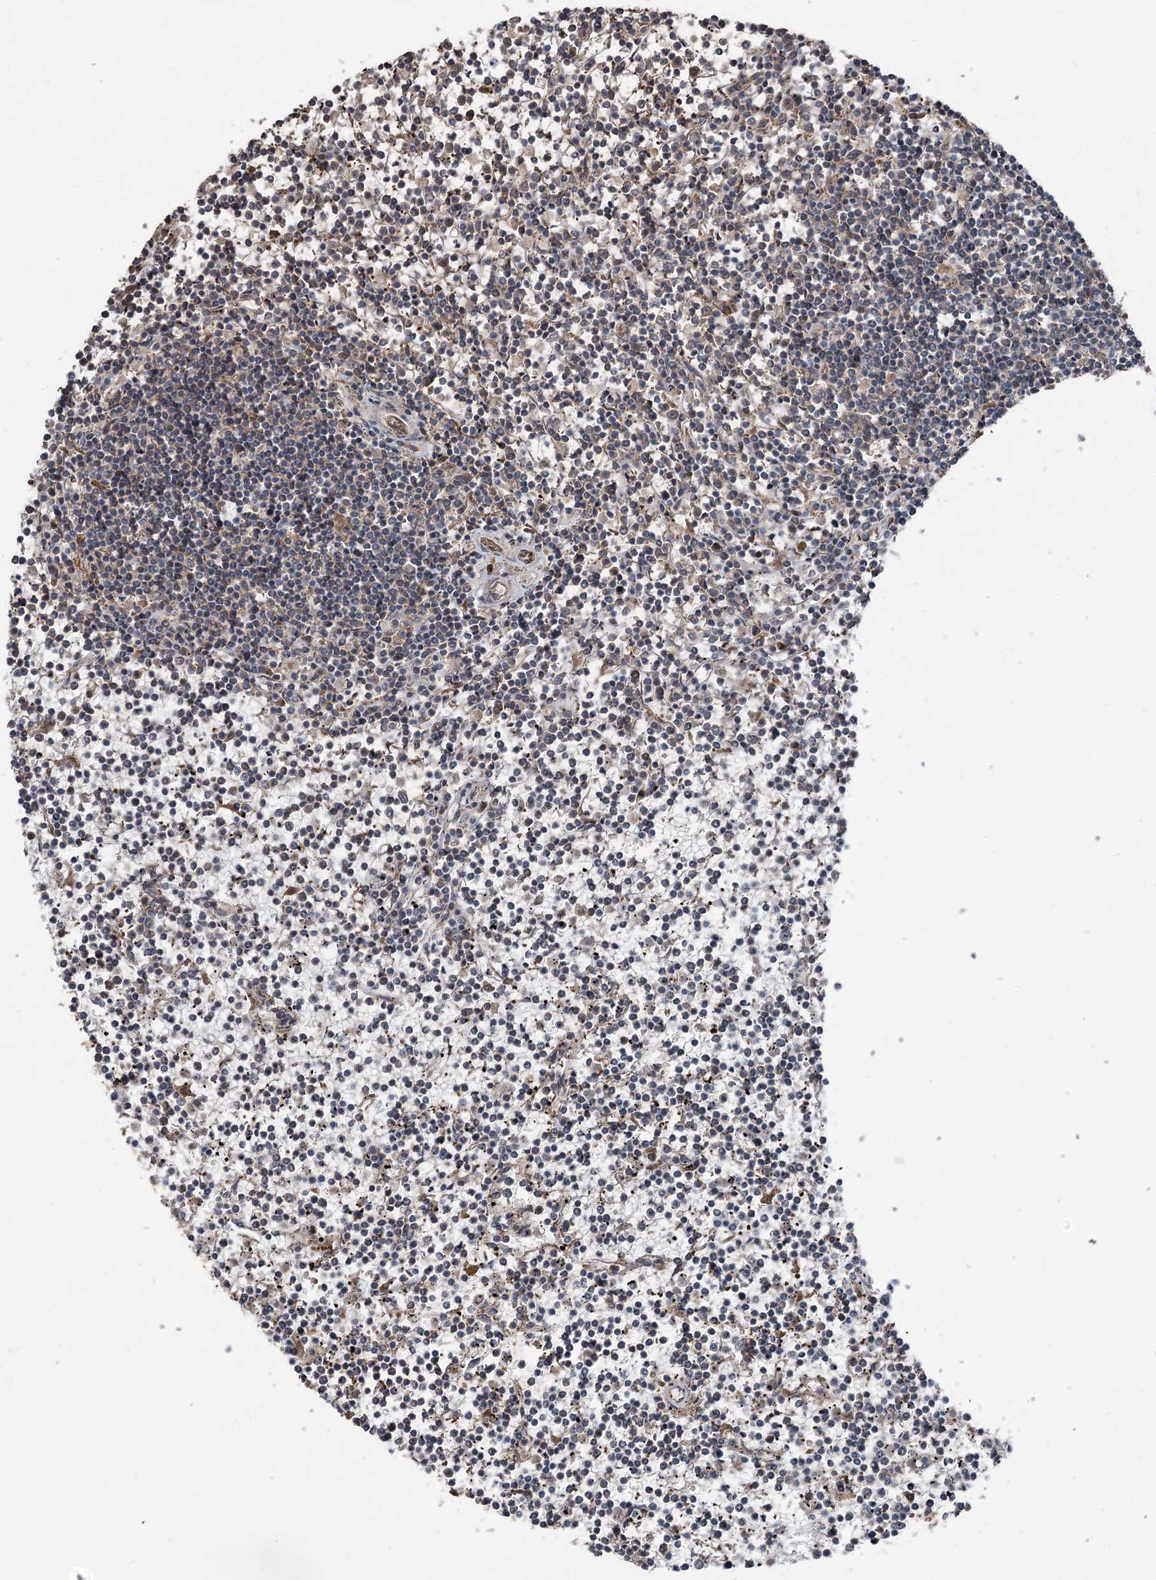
{"staining": {"intensity": "negative", "quantity": "none", "location": "none"}, "tissue": "lymphoma", "cell_type": "Tumor cells", "image_type": "cancer", "snomed": [{"axis": "morphology", "description": "Malignant lymphoma, non-Hodgkin's type, Low grade"}, {"axis": "topography", "description": "Spleen"}], "caption": "DAB (3,3'-diaminobenzidine) immunohistochemical staining of human malignant lymphoma, non-Hodgkin's type (low-grade) displays no significant staining in tumor cells.", "gene": "MAPK8IP2", "patient": {"sex": "female", "age": 19}}